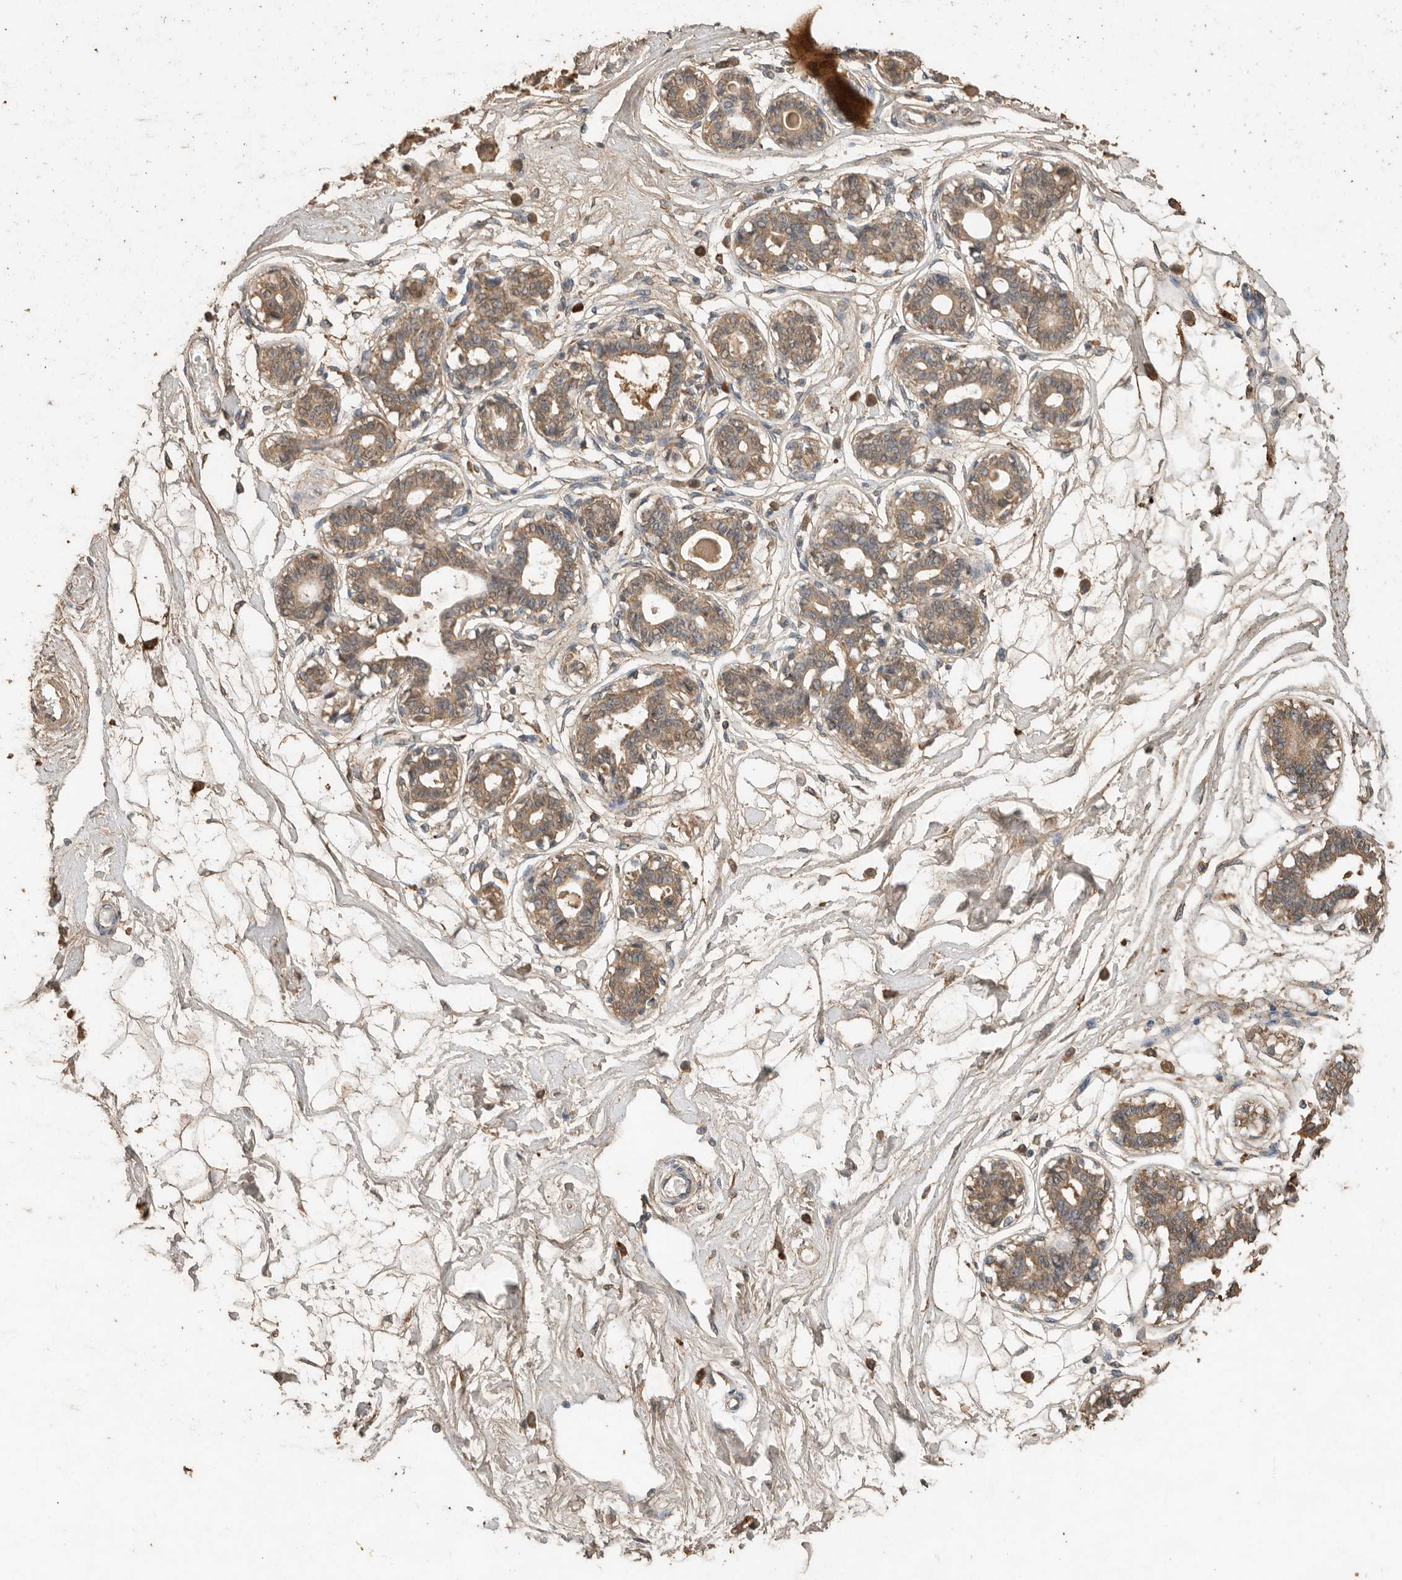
{"staining": {"intensity": "negative", "quantity": "none", "location": "none"}, "tissue": "breast", "cell_type": "Adipocytes", "image_type": "normal", "snomed": [{"axis": "morphology", "description": "Normal tissue, NOS"}, {"axis": "topography", "description": "Breast"}], "caption": "Breast stained for a protein using immunohistochemistry displays no positivity adipocytes.", "gene": "CTF1", "patient": {"sex": "female", "age": 45}}